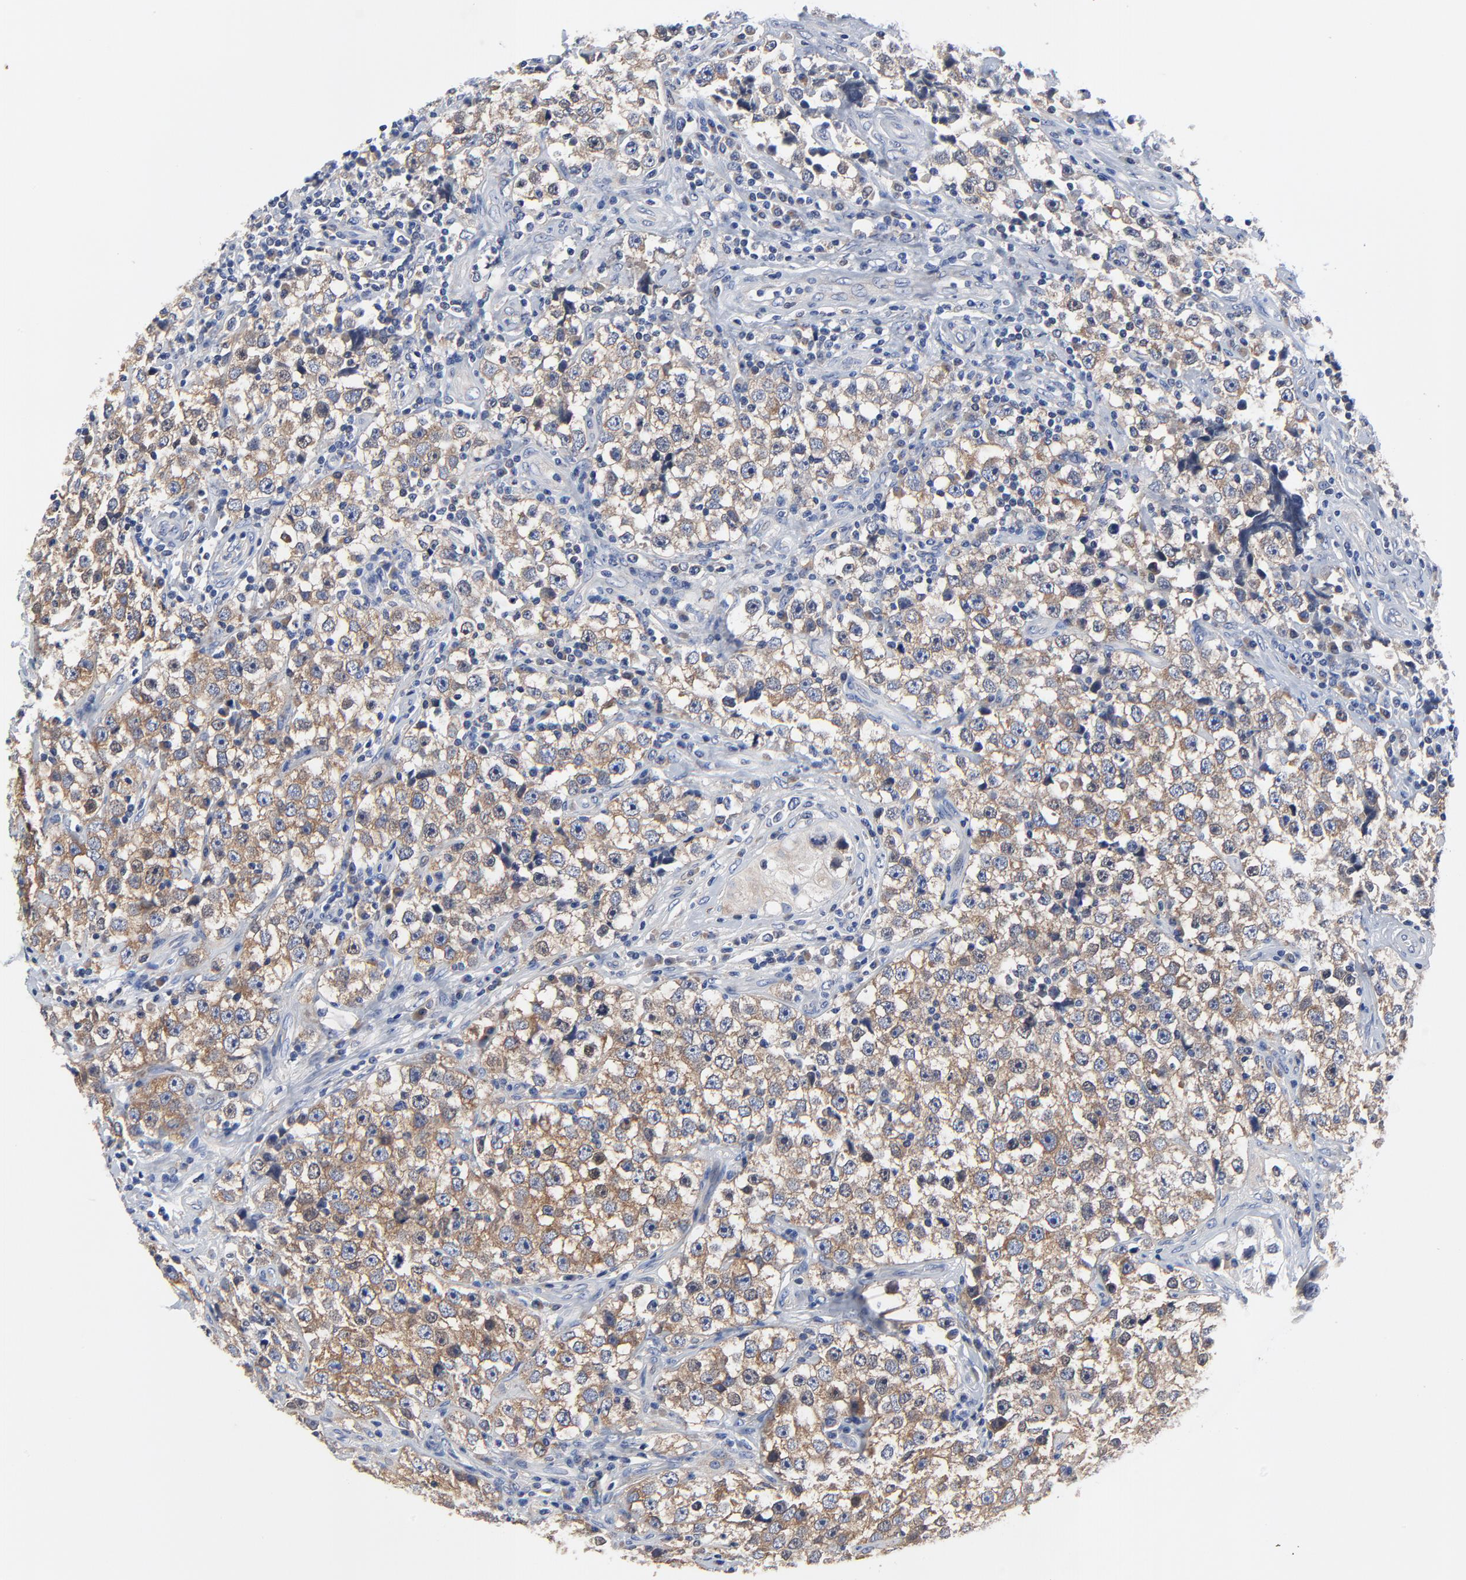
{"staining": {"intensity": "moderate", "quantity": ">75%", "location": "cytoplasmic/membranous"}, "tissue": "testis cancer", "cell_type": "Tumor cells", "image_type": "cancer", "snomed": [{"axis": "morphology", "description": "Seminoma, NOS"}, {"axis": "topography", "description": "Testis"}], "caption": "High-power microscopy captured an IHC histopathology image of seminoma (testis), revealing moderate cytoplasmic/membranous expression in approximately >75% of tumor cells.", "gene": "VAV2", "patient": {"sex": "male", "age": 32}}